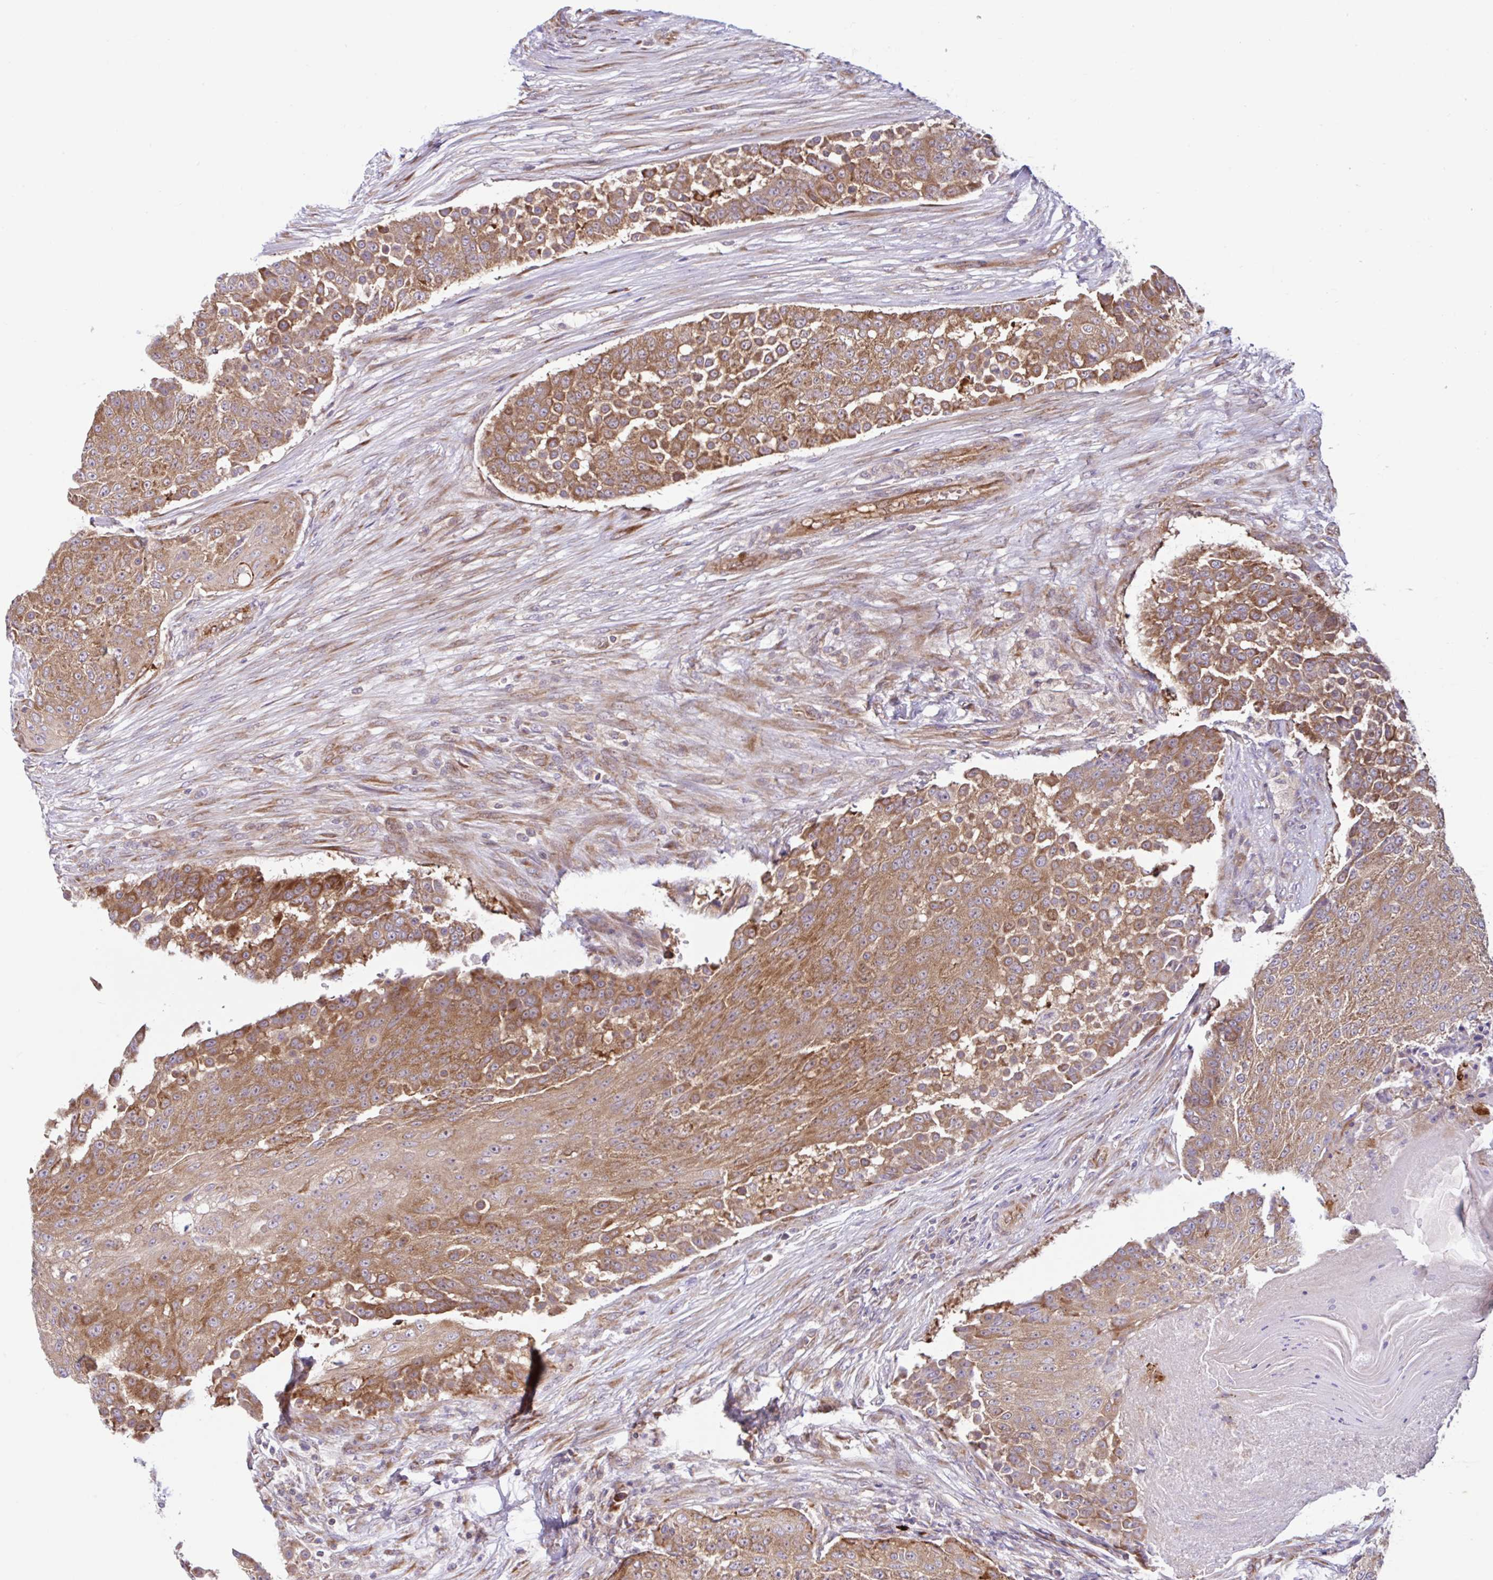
{"staining": {"intensity": "moderate", "quantity": ">75%", "location": "cytoplasmic/membranous"}, "tissue": "urothelial cancer", "cell_type": "Tumor cells", "image_type": "cancer", "snomed": [{"axis": "morphology", "description": "Urothelial carcinoma, High grade"}, {"axis": "topography", "description": "Urinary bladder"}], "caption": "Human urothelial cancer stained with a brown dye reveals moderate cytoplasmic/membranous positive staining in approximately >75% of tumor cells.", "gene": "NTPCR", "patient": {"sex": "female", "age": 63}}